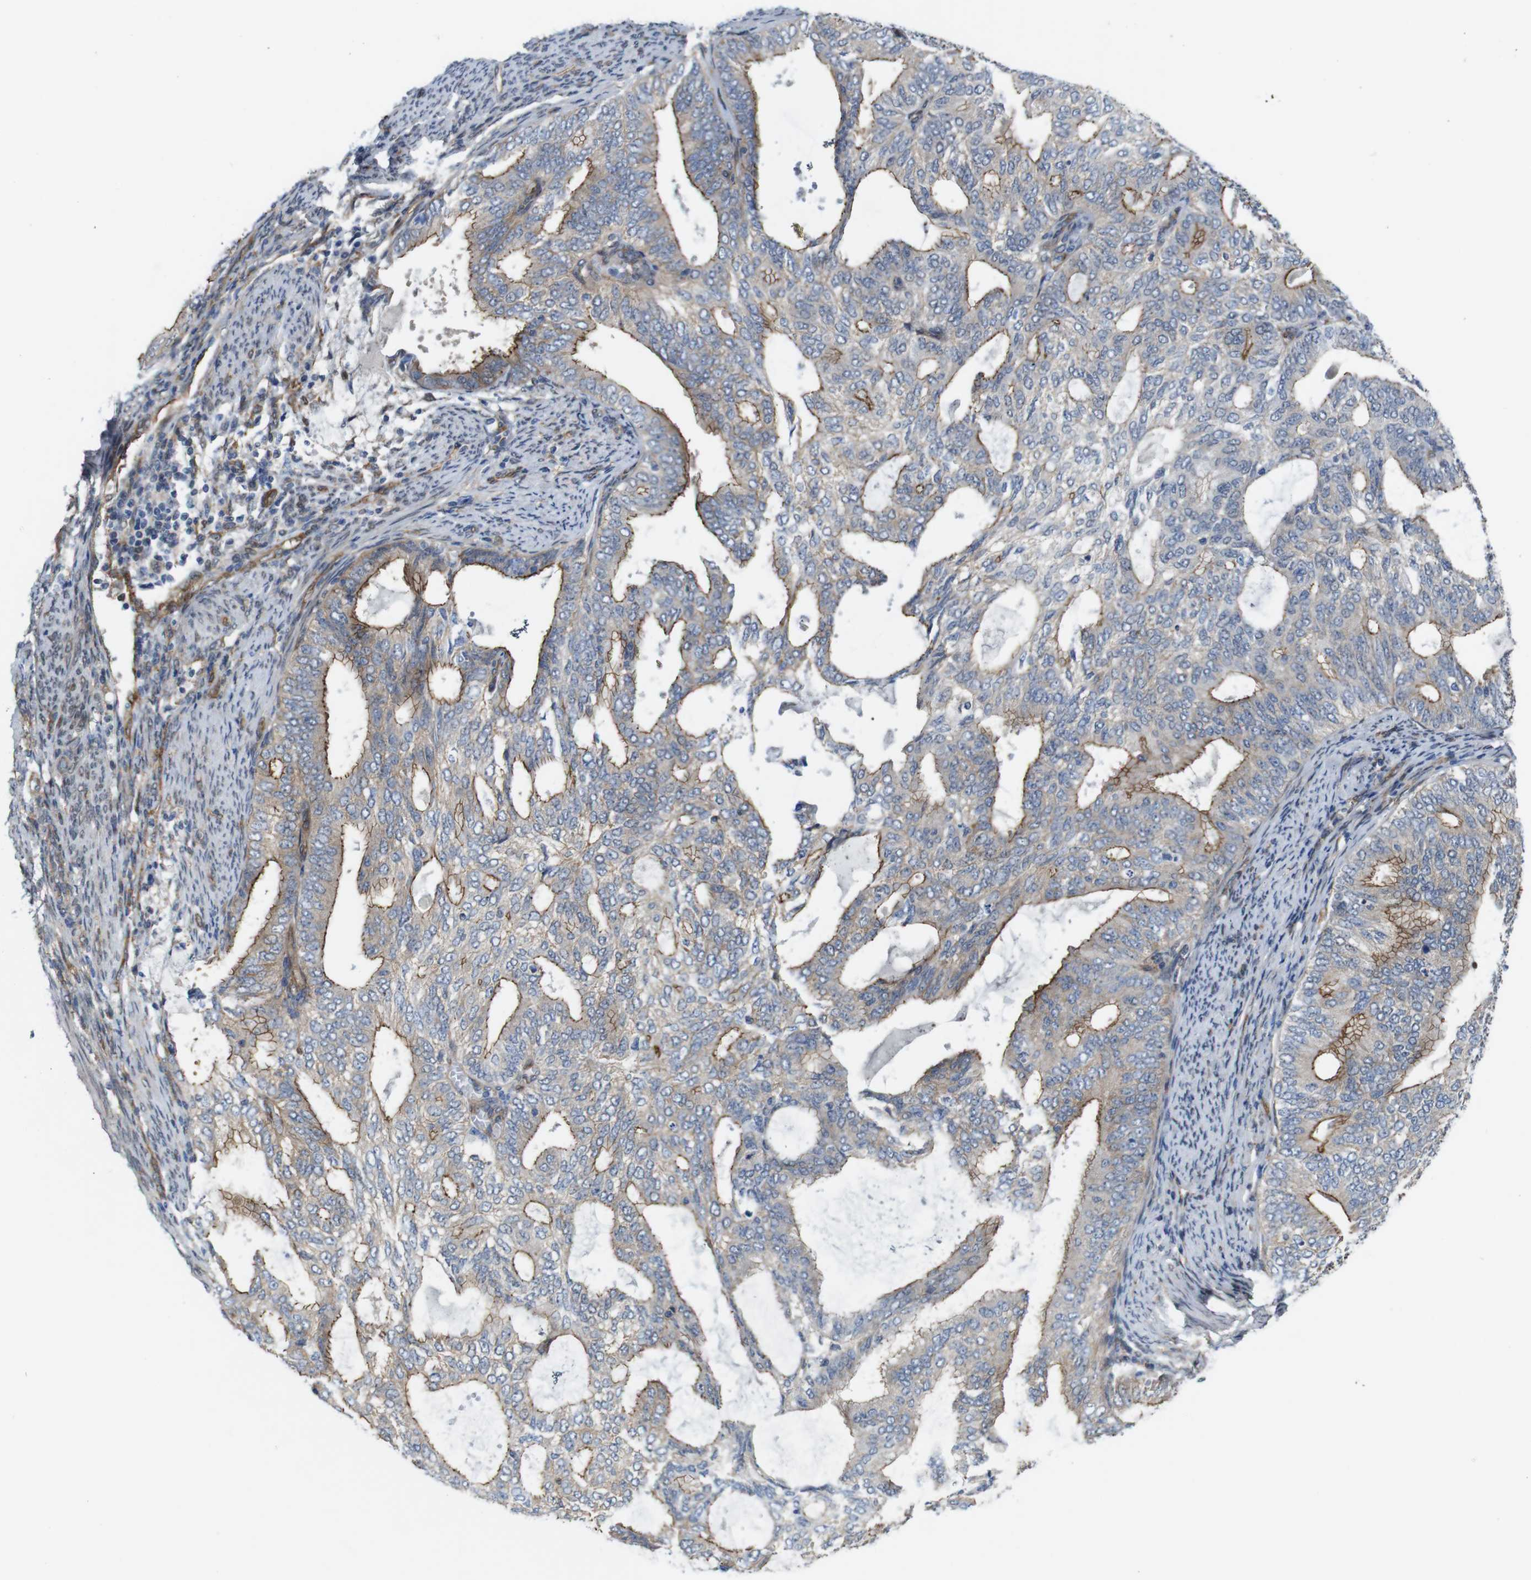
{"staining": {"intensity": "strong", "quantity": ">75%", "location": "cytoplasmic/membranous"}, "tissue": "endometrial cancer", "cell_type": "Tumor cells", "image_type": "cancer", "snomed": [{"axis": "morphology", "description": "Adenocarcinoma, NOS"}, {"axis": "topography", "description": "Endometrium"}], "caption": "Protein expression by IHC shows strong cytoplasmic/membranous expression in approximately >75% of tumor cells in endometrial adenocarcinoma. (brown staining indicates protein expression, while blue staining denotes nuclei).", "gene": "PTGER4", "patient": {"sex": "female", "age": 58}}